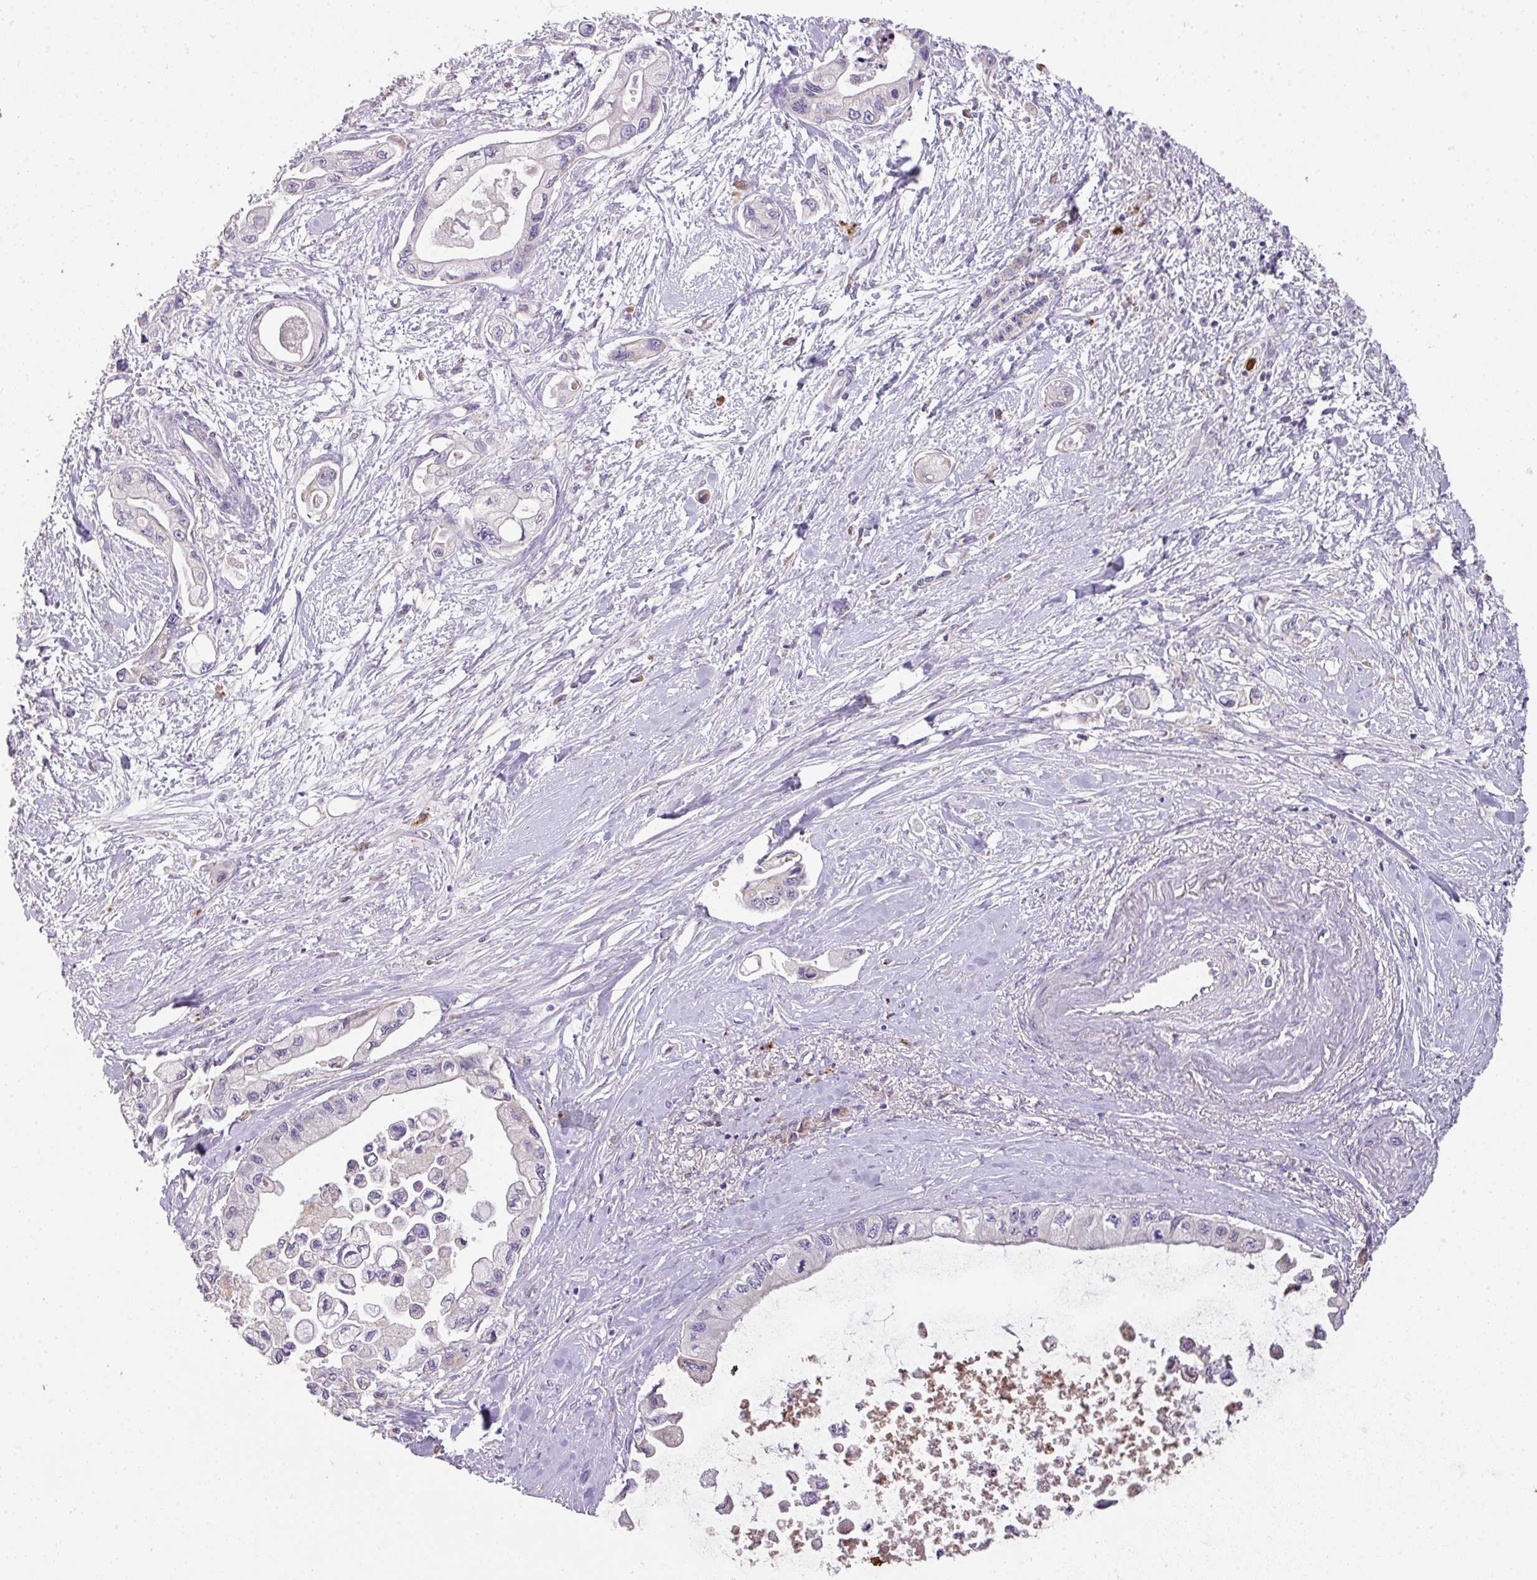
{"staining": {"intensity": "negative", "quantity": "none", "location": "none"}, "tissue": "pancreatic cancer", "cell_type": "Tumor cells", "image_type": "cancer", "snomed": [{"axis": "morphology", "description": "Adenocarcinoma, NOS"}, {"axis": "topography", "description": "Pancreas"}], "caption": "Protein analysis of pancreatic cancer (adenocarcinoma) reveals no significant positivity in tumor cells.", "gene": "ZNF266", "patient": {"sex": "male", "age": 61}}